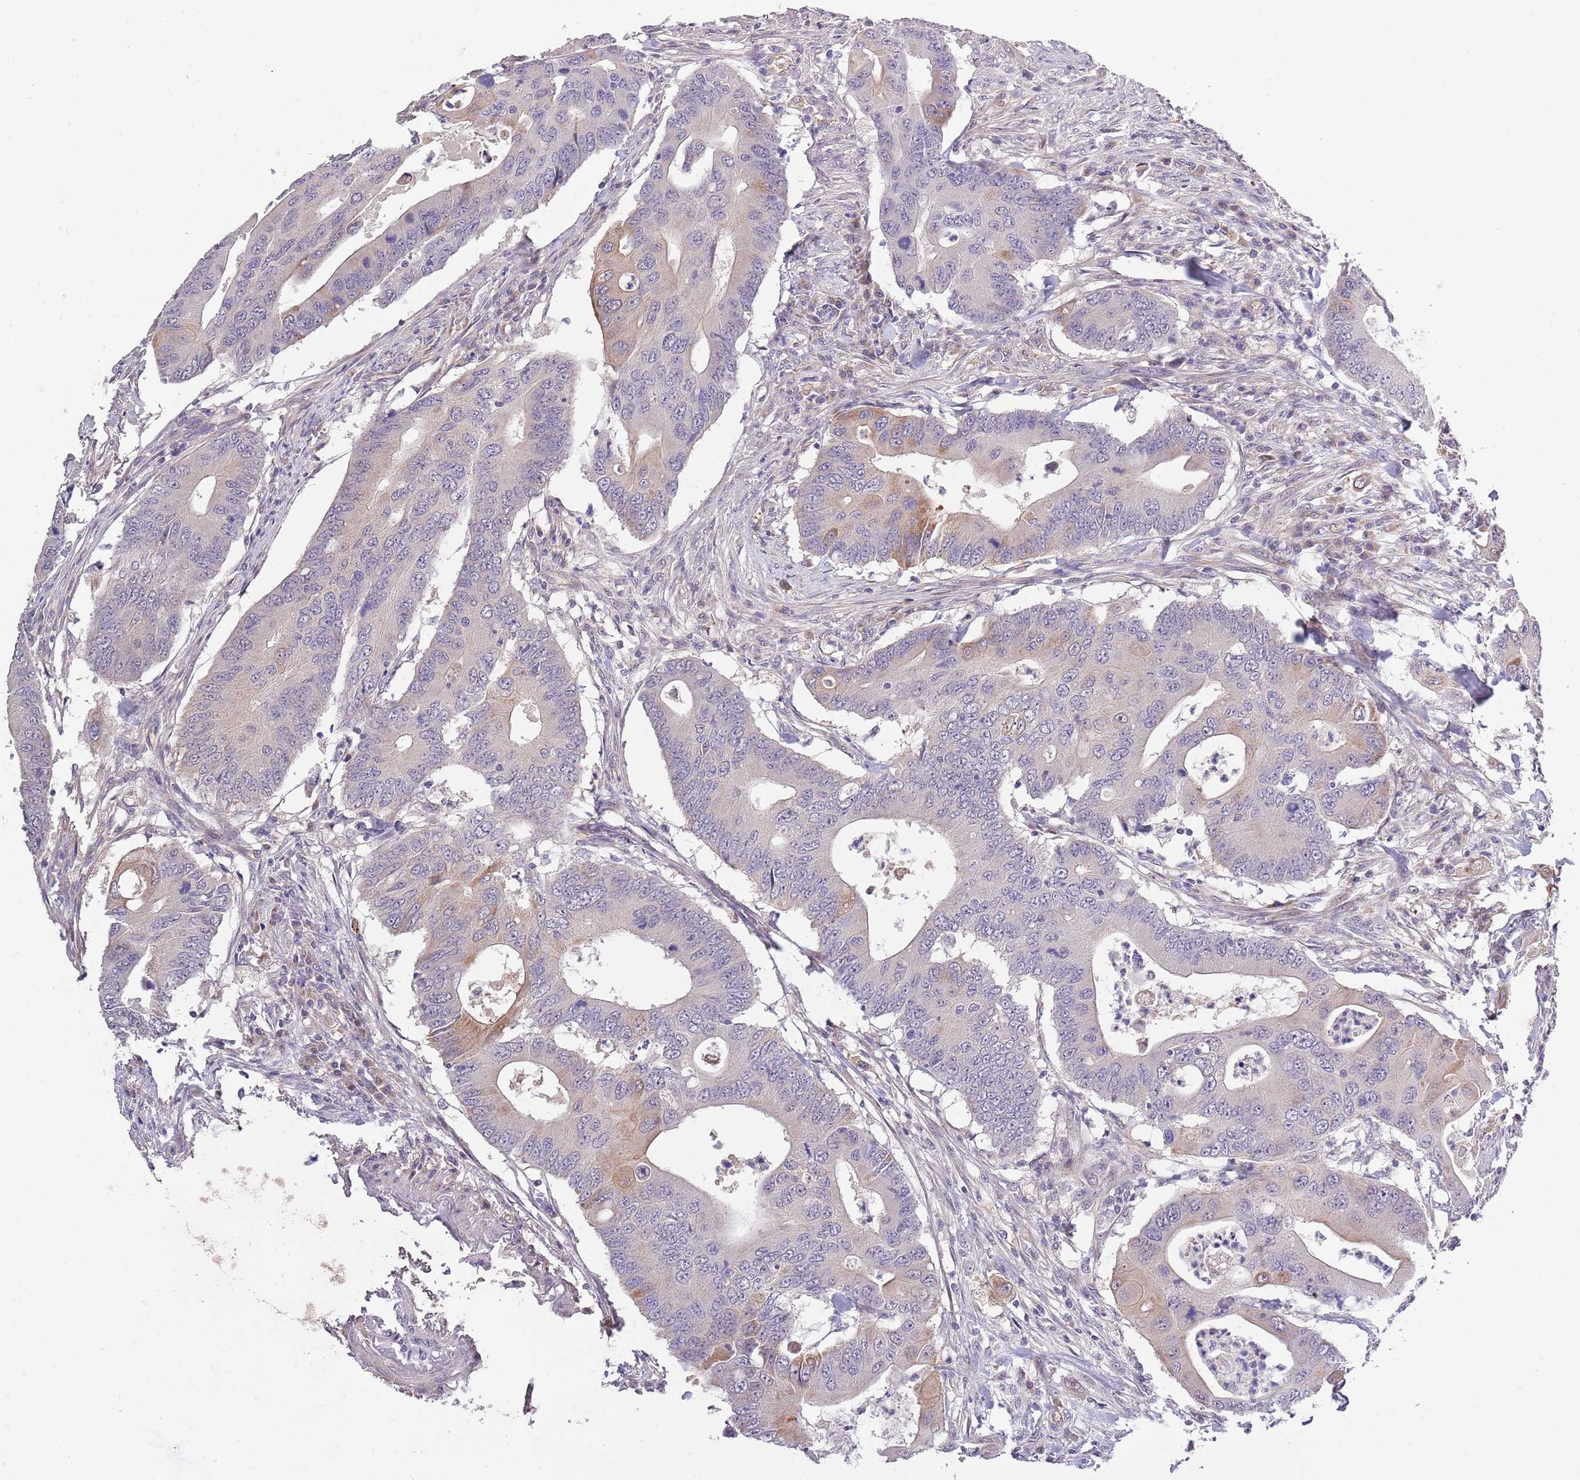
{"staining": {"intensity": "weak", "quantity": "<25%", "location": "cytoplasmic/membranous"}, "tissue": "colorectal cancer", "cell_type": "Tumor cells", "image_type": "cancer", "snomed": [{"axis": "morphology", "description": "Adenocarcinoma, NOS"}, {"axis": "topography", "description": "Colon"}], "caption": "High power microscopy histopathology image of an immunohistochemistry (IHC) histopathology image of adenocarcinoma (colorectal), revealing no significant staining in tumor cells.", "gene": "LIPJ", "patient": {"sex": "male", "age": 71}}